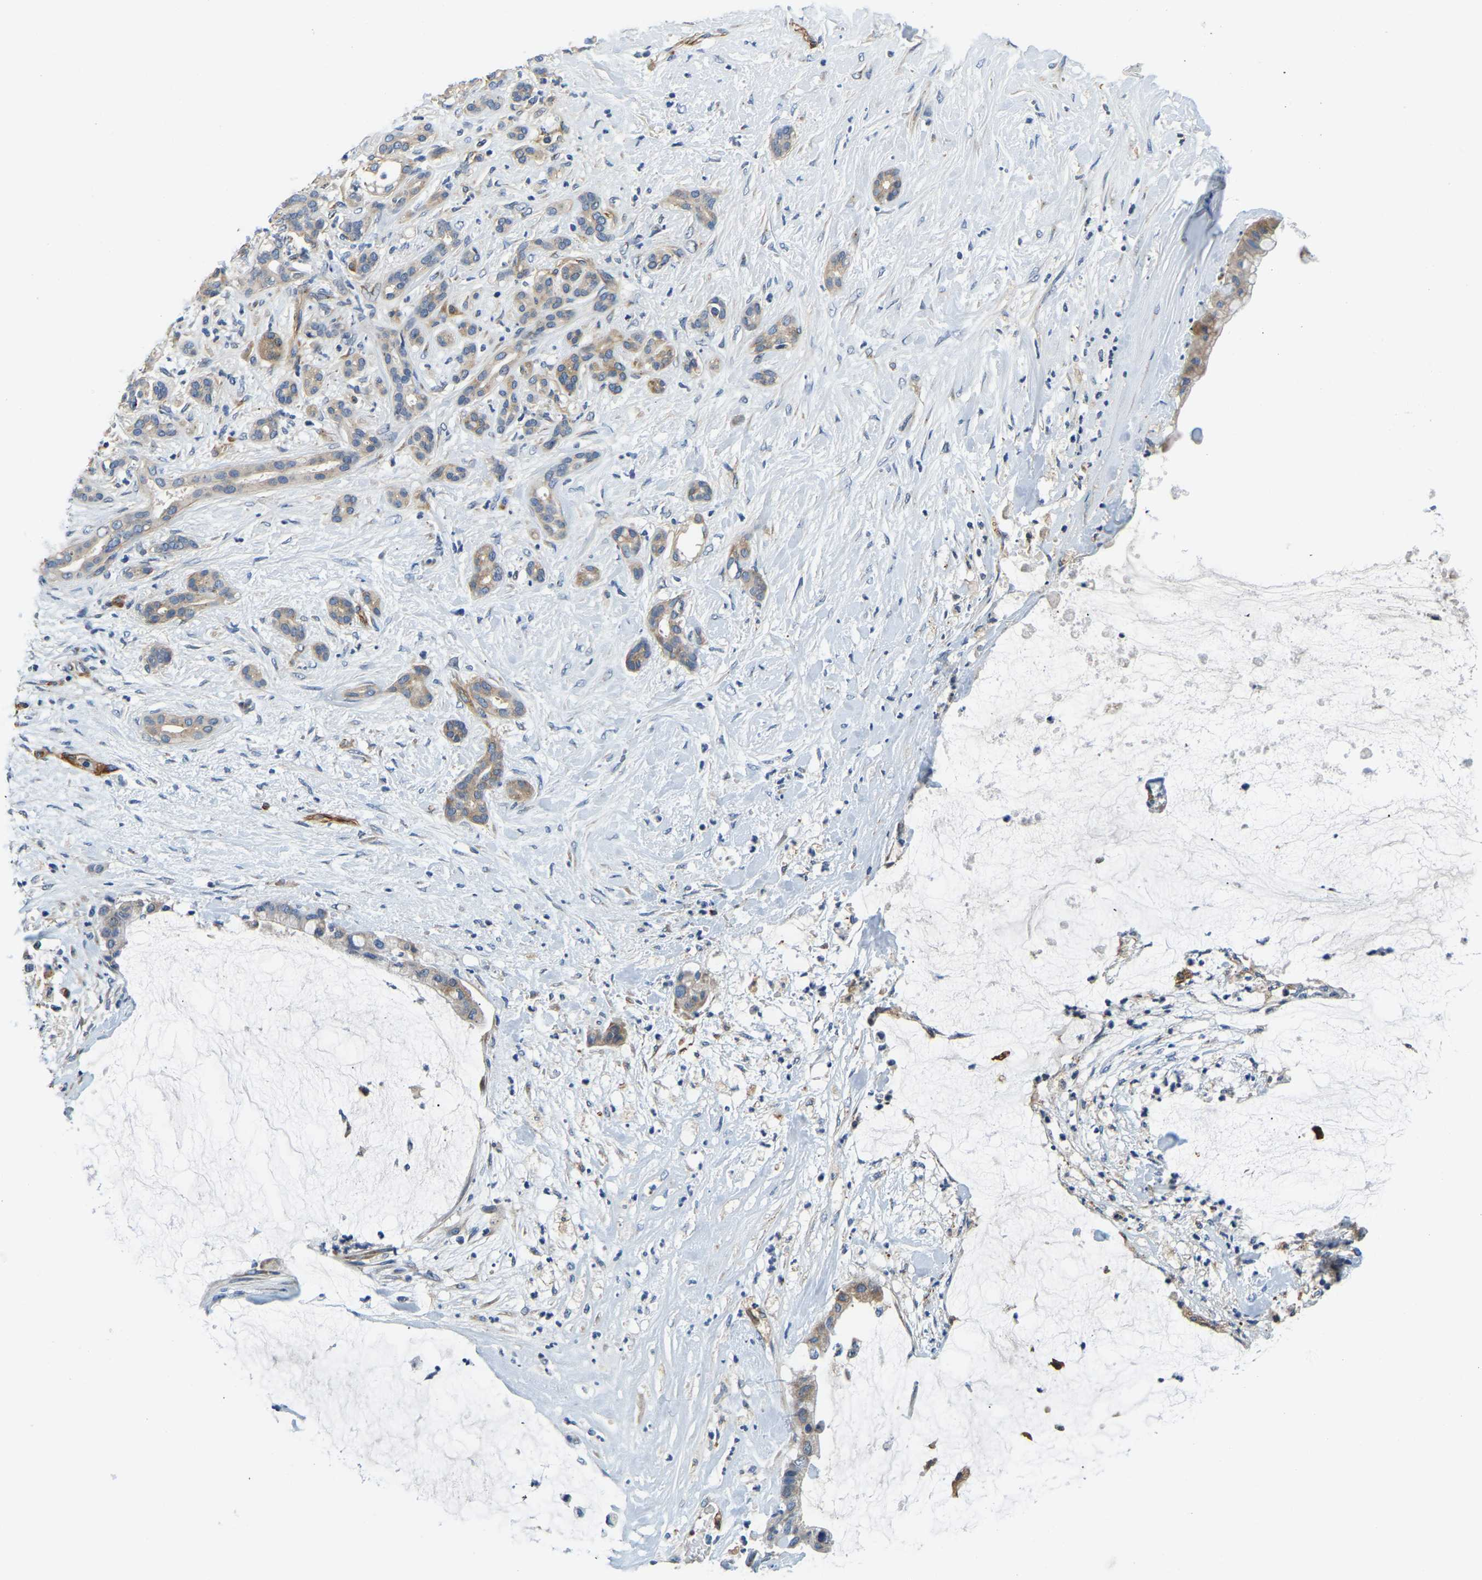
{"staining": {"intensity": "weak", "quantity": "25%-75%", "location": "cytoplasmic/membranous"}, "tissue": "pancreatic cancer", "cell_type": "Tumor cells", "image_type": "cancer", "snomed": [{"axis": "morphology", "description": "Adenocarcinoma, NOS"}, {"axis": "topography", "description": "Pancreas"}], "caption": "This is a micrograph of immunohistochemistry (IHC) staining of pancreatic cancer, which shows weak positivity in the cytoplasmic/membranous of tumor cells.", "gene": "LIAS", "patient": {"sex": "male", "age": 41}}